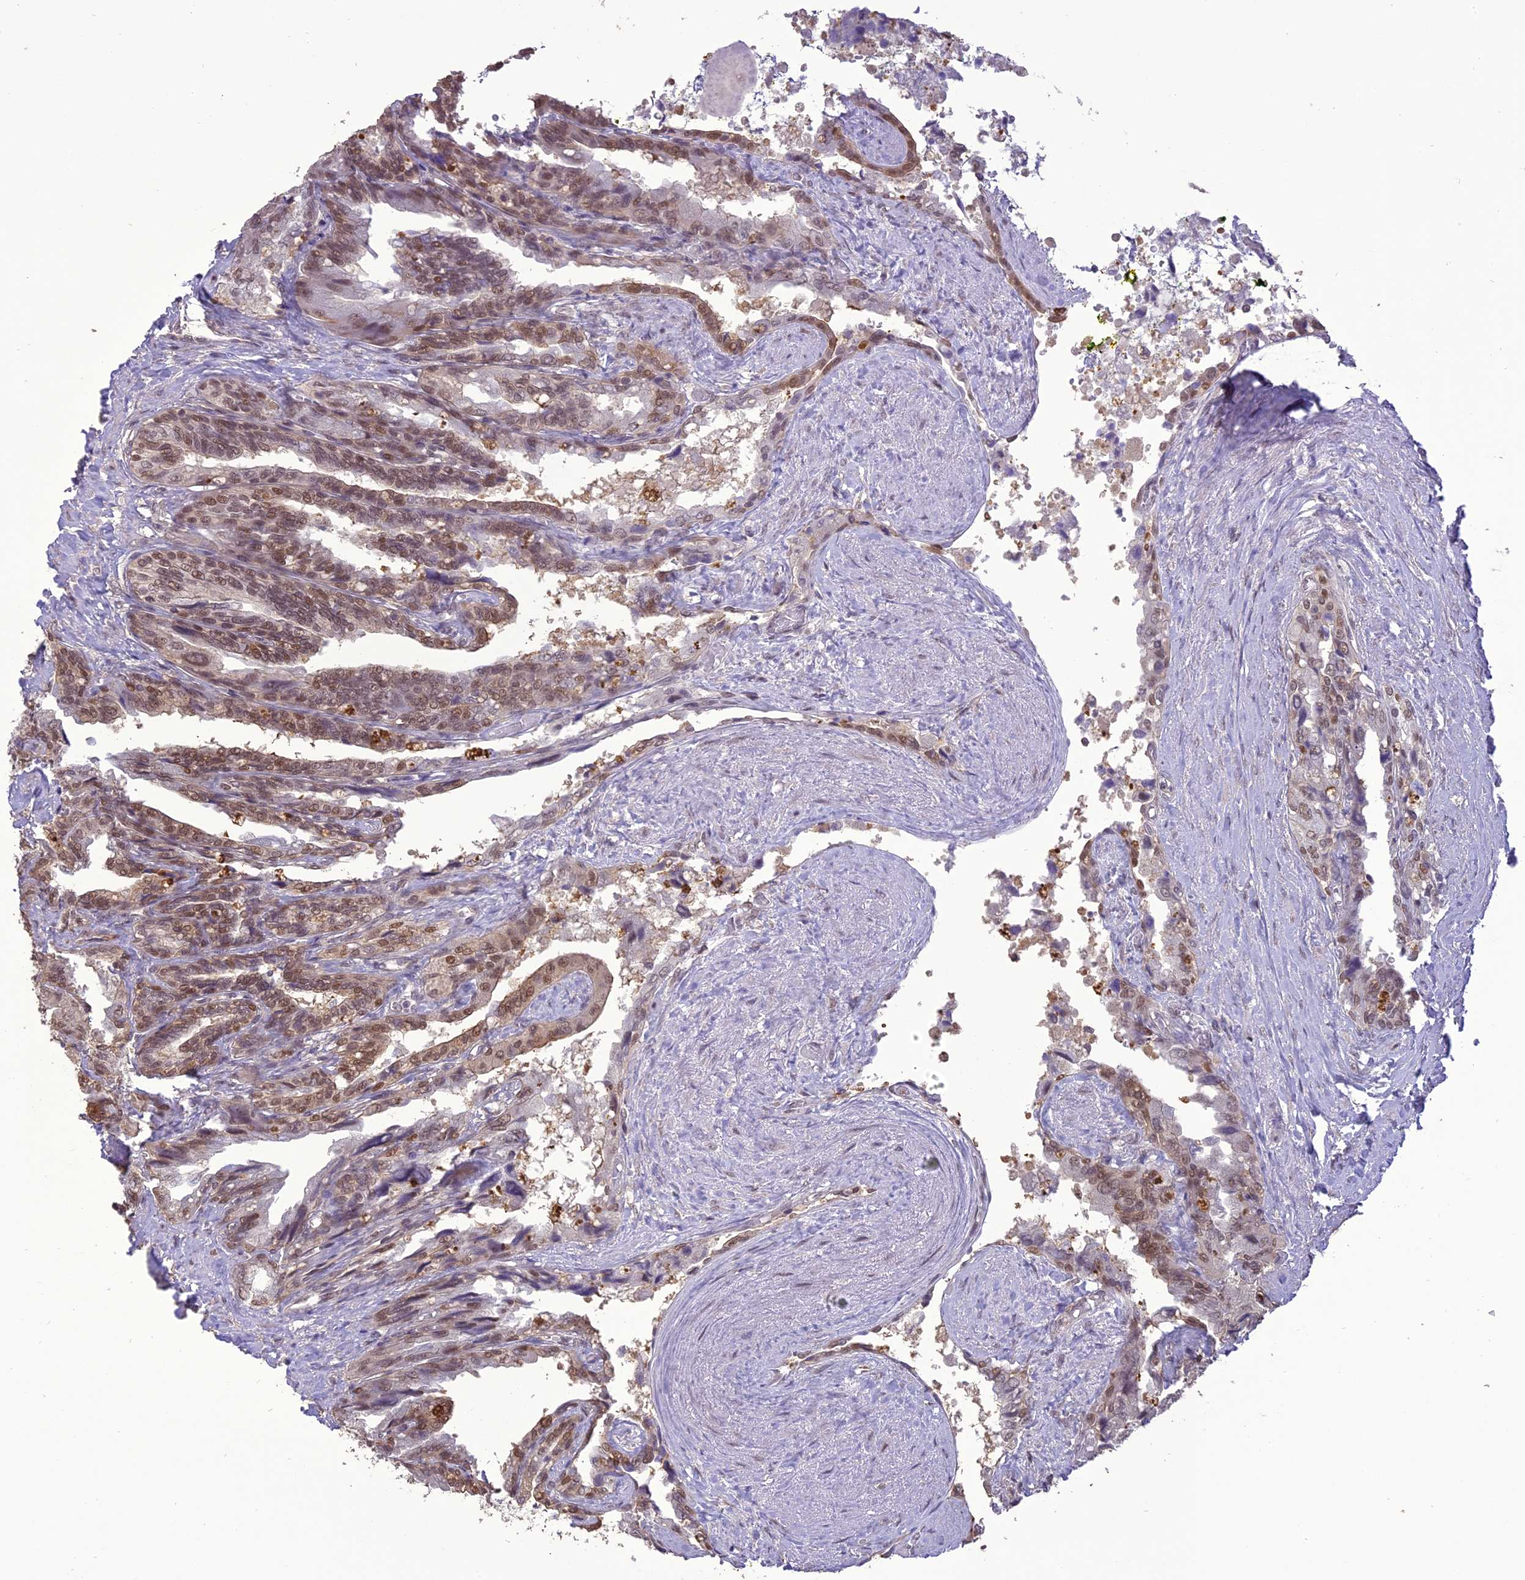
{"staining": {"intensity": "moderate", "quantity": "25%-75%", "location": "nuclear"}, "tissue": "seminal vesicle", "cell_type": "Glandular cells", "image_type": "normal", "snomed": [{"axis": "morphology", "description": "Normal tissue, NOS"}, {"axis": "topography", "description": "Seminal veicle"}, {"axis": "topography", "description": "Peripheral nerve tissue"}], "caption": "Brown immunohistochemical staining in unremarkable seminal vesicle shows moderate nuclear staining in about 25%-75% of glandular cells. (DAB (3,3'-diaminobenzidine) IHC with brightfield microscopy, high magnification).", "gene": "TIGD7", "patient": {"sex": "male", "age": 60}}